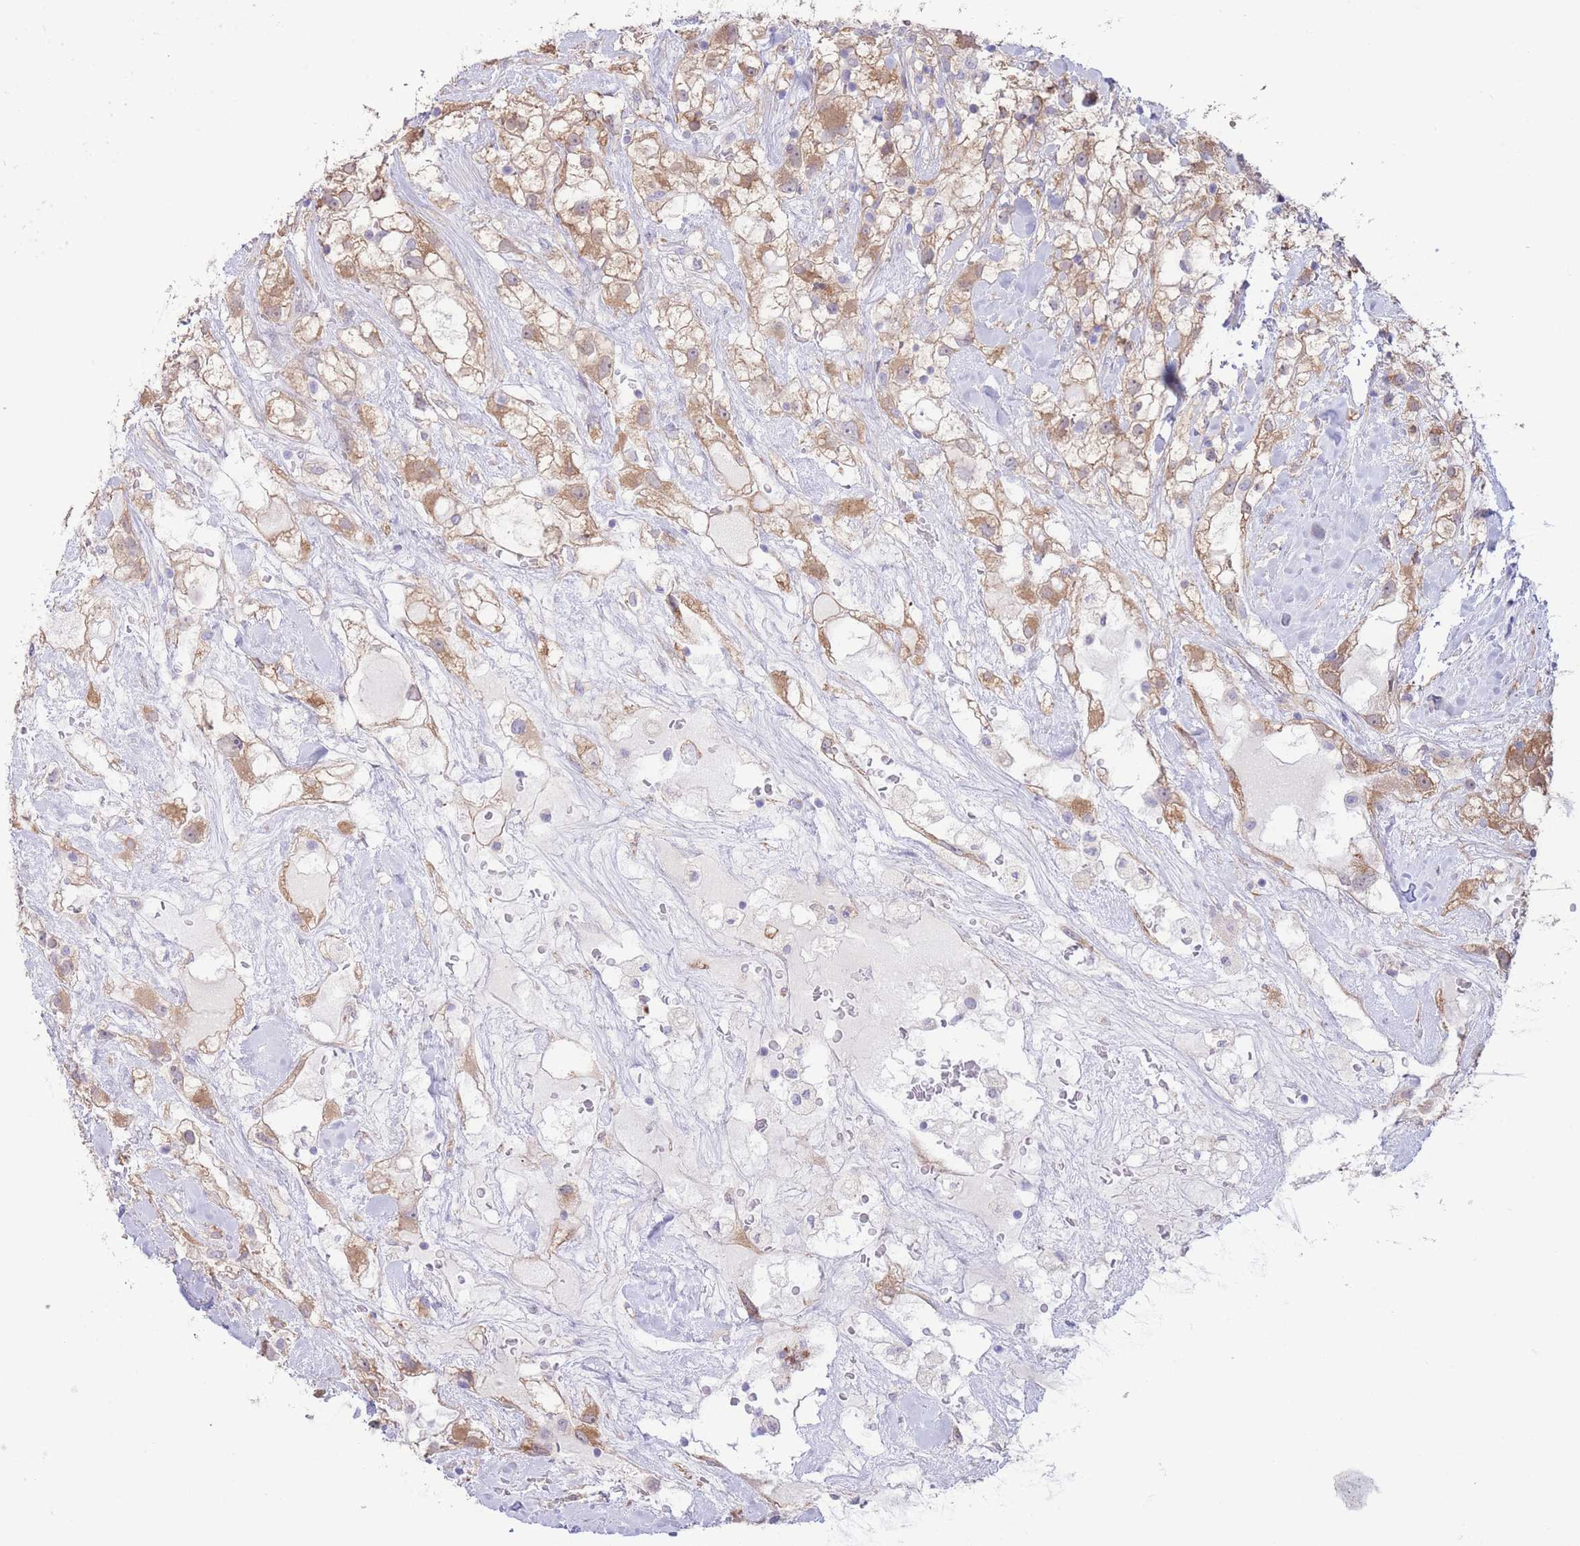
{"staining": {"intensity": "moderate", "quantity": ">75%", "location": "cytoplasmic/membranous"}, "tissue": "renal cancer", "cell_type": "Tumor cells", "image_type": "cancer", "snomed": [{"axis": "morphology", "description": "Adenocarcinoma, NOS"}, {"axis": "topography", "description": "Kidney"}], "caption": "The immunohistochemical stain highlights moderate cytoplasmic/membranous positivity in tumor cells of adenocarcinoma (renal) tissue.", "gene": "FAH", "patient": {"sex": "male", "age": 59}}